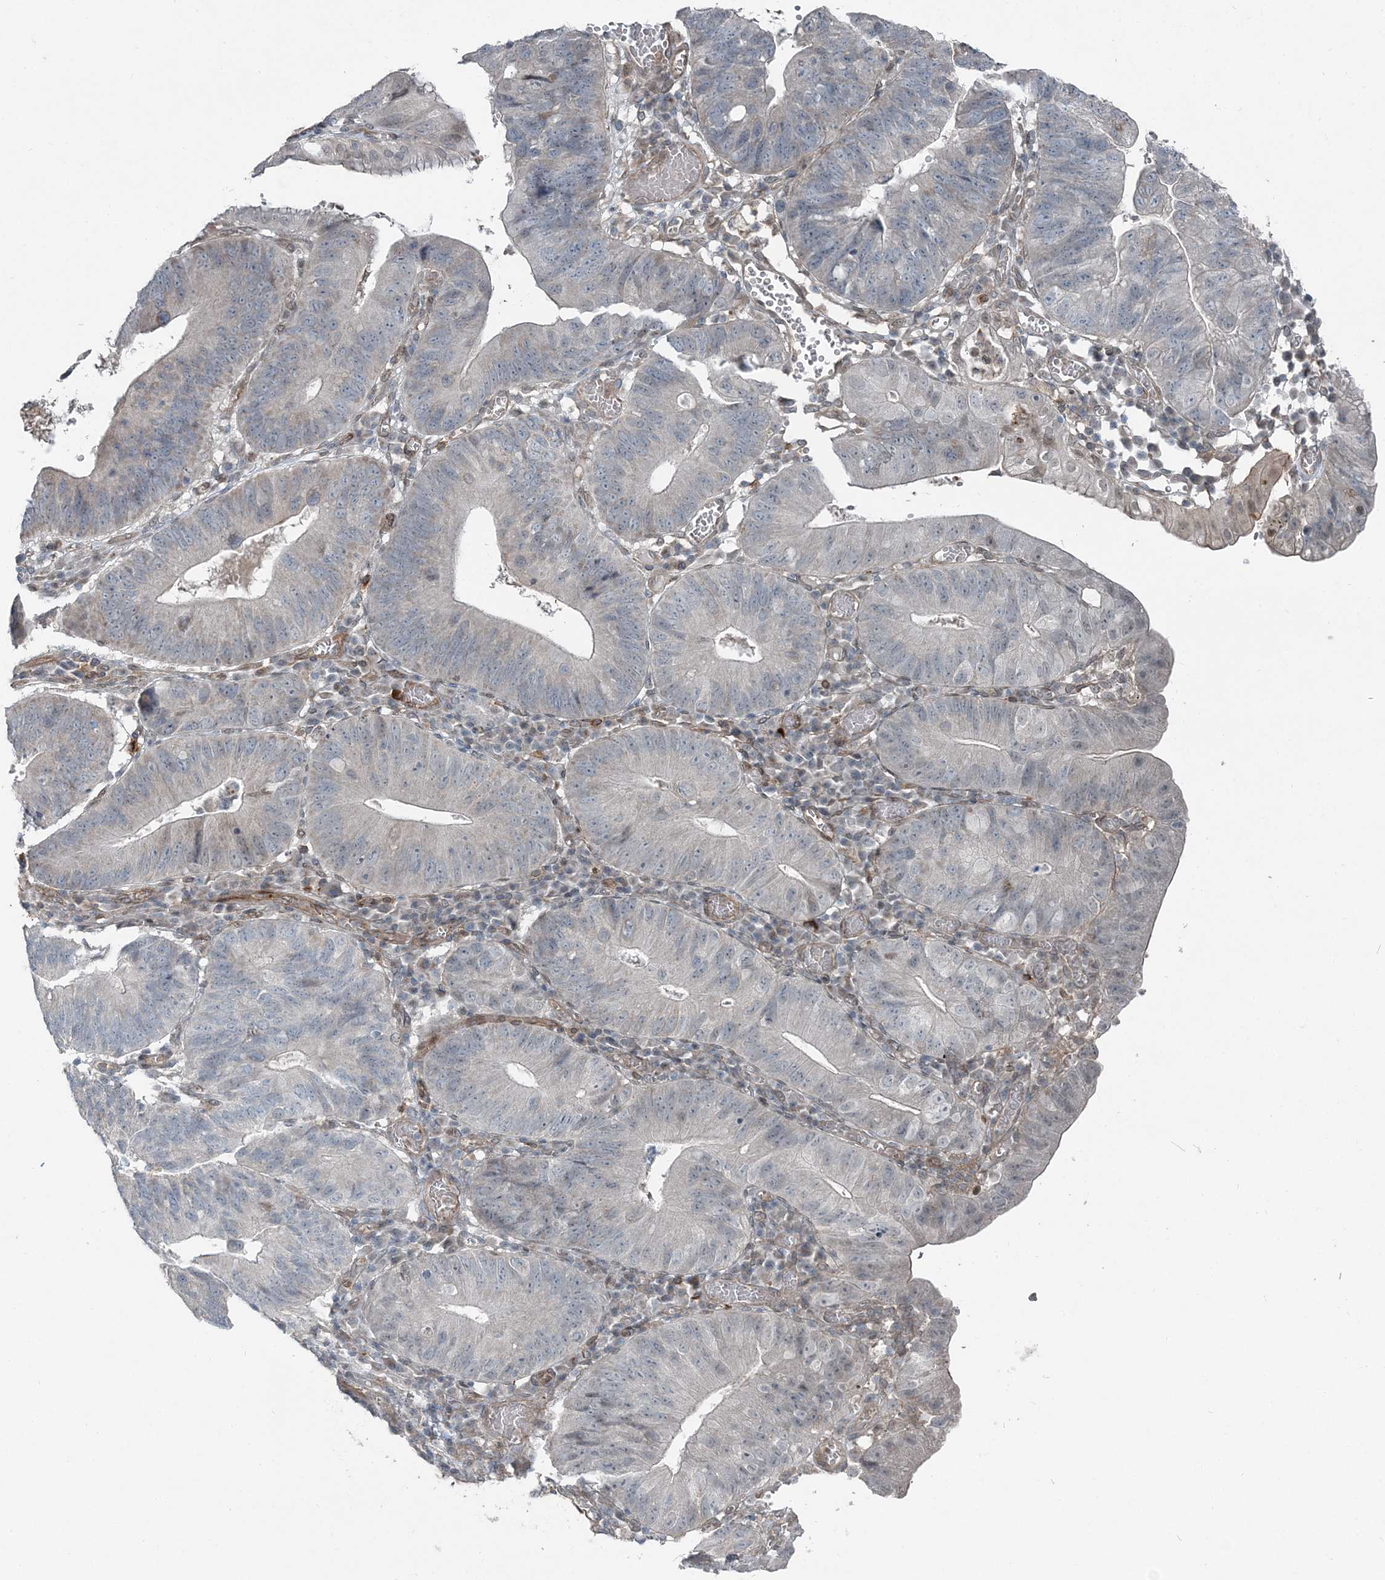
{"staining": {"intensity": "negative", "quantity": "none", "location": "none"}, "tissue": "stomach cancer", "cell_type": "Tumor cells", "image_type": "cancer", "snomed": [{"axis": "morphology", "description": "Adenocarcinoma, NOS"}, {"axis": "topography", "description": "Stomach"}], "caption": "Tumor cells are negative for brown protein staining in adenocarcinoma (stomach). (Immunohistochemistry (ihc), brightfield microscopy, high magnification).", "gene": "FBXL17", "patient": {"sex": "male", "age": 59}}